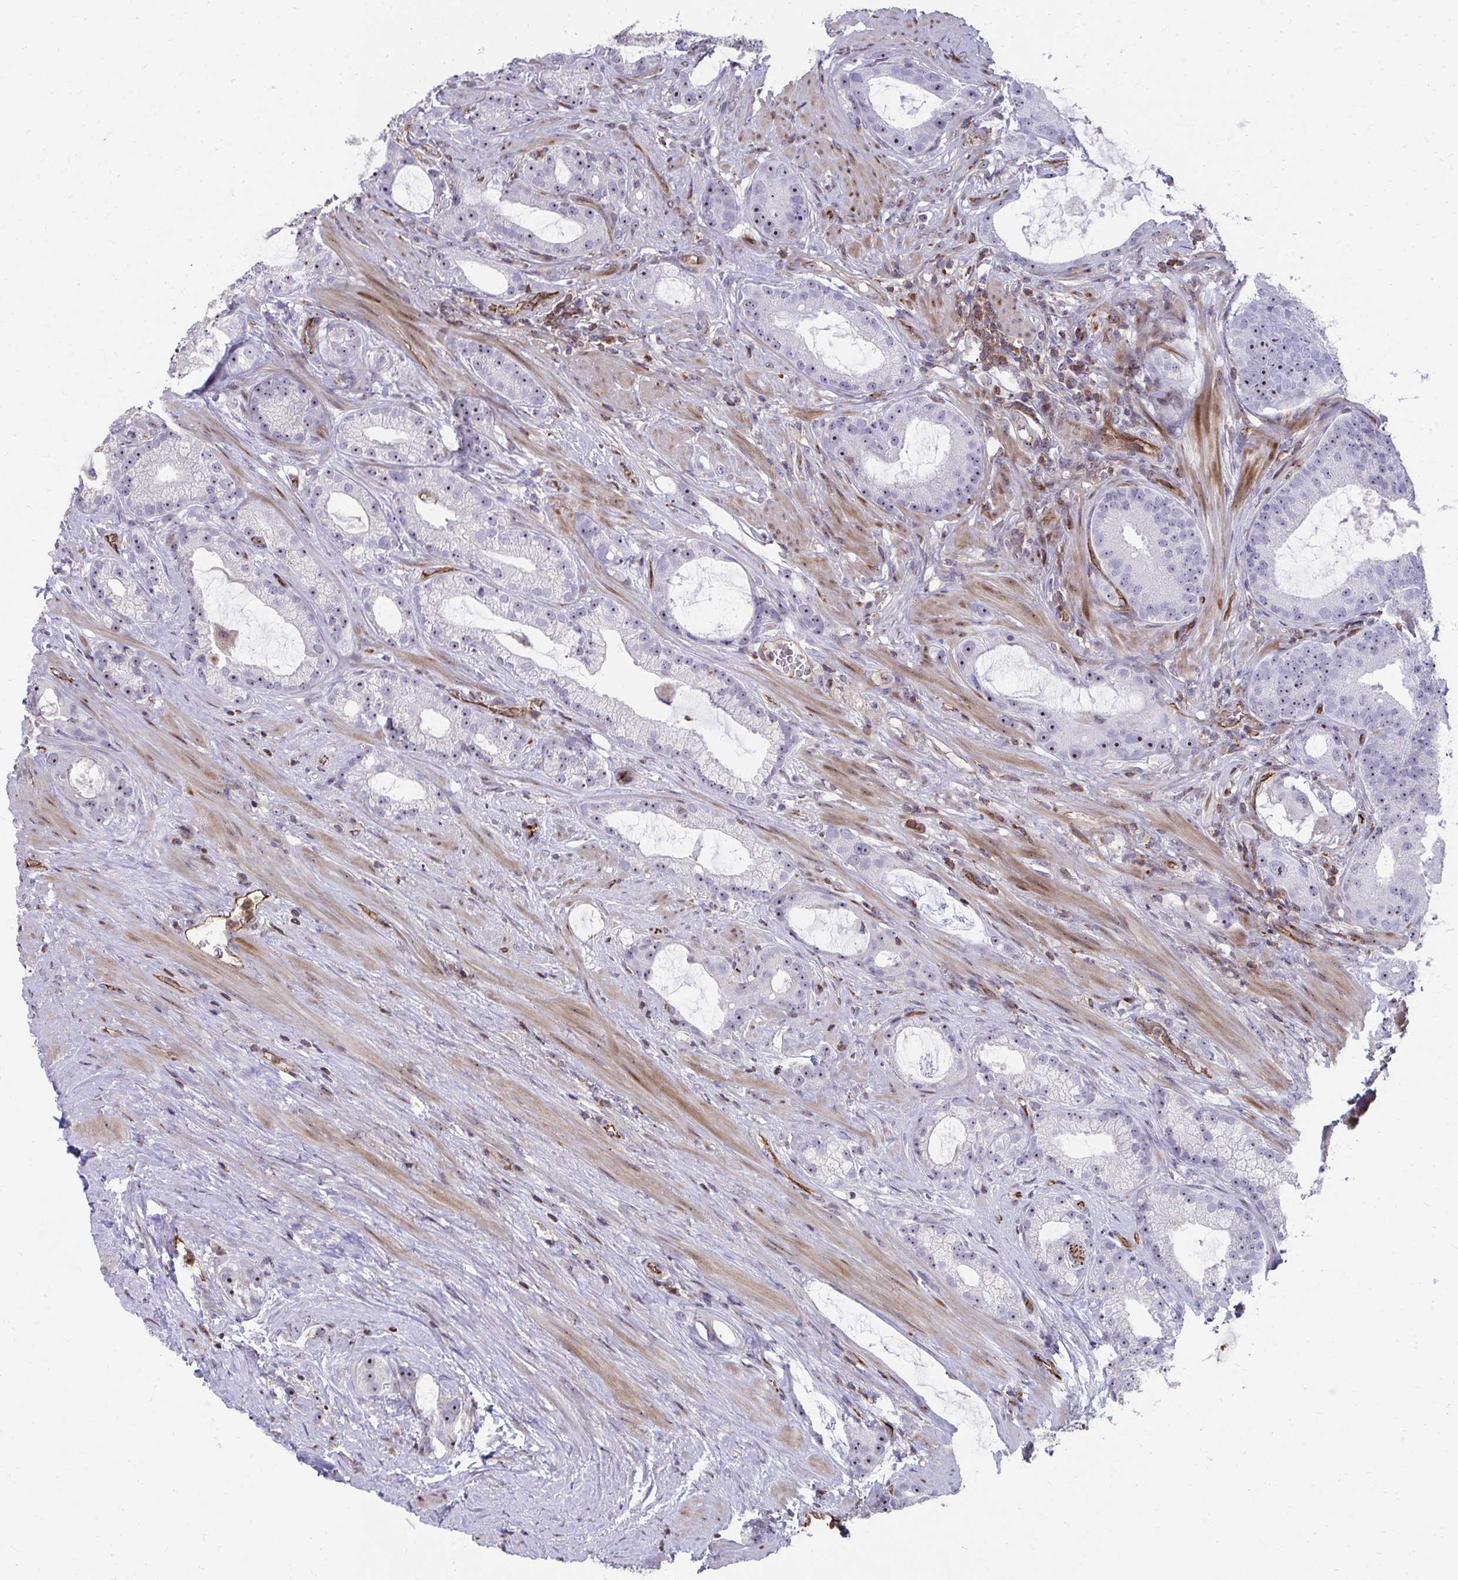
{"staining": {"intensity": "moderate", "quantity": "25%-75%", "location": "nuclear"}, "tissue": "prostate cancer", "cell_type": "Tumor cells", "image_type": "cancer", "snomed": [{"axis": "morphology", "description": "Adenocarcinoma, High grade"}, {"axis": "topography", "description": "Prostate"}], "caption": "Moderate nuclear protein positivity is identified in about 25%-75% of tumor cells in prostate cancer. (DAB IHC with brightfield microscopy, high magnification).", "gene": "FOXN3", "patient": {"sex": "male", "age": 65}}